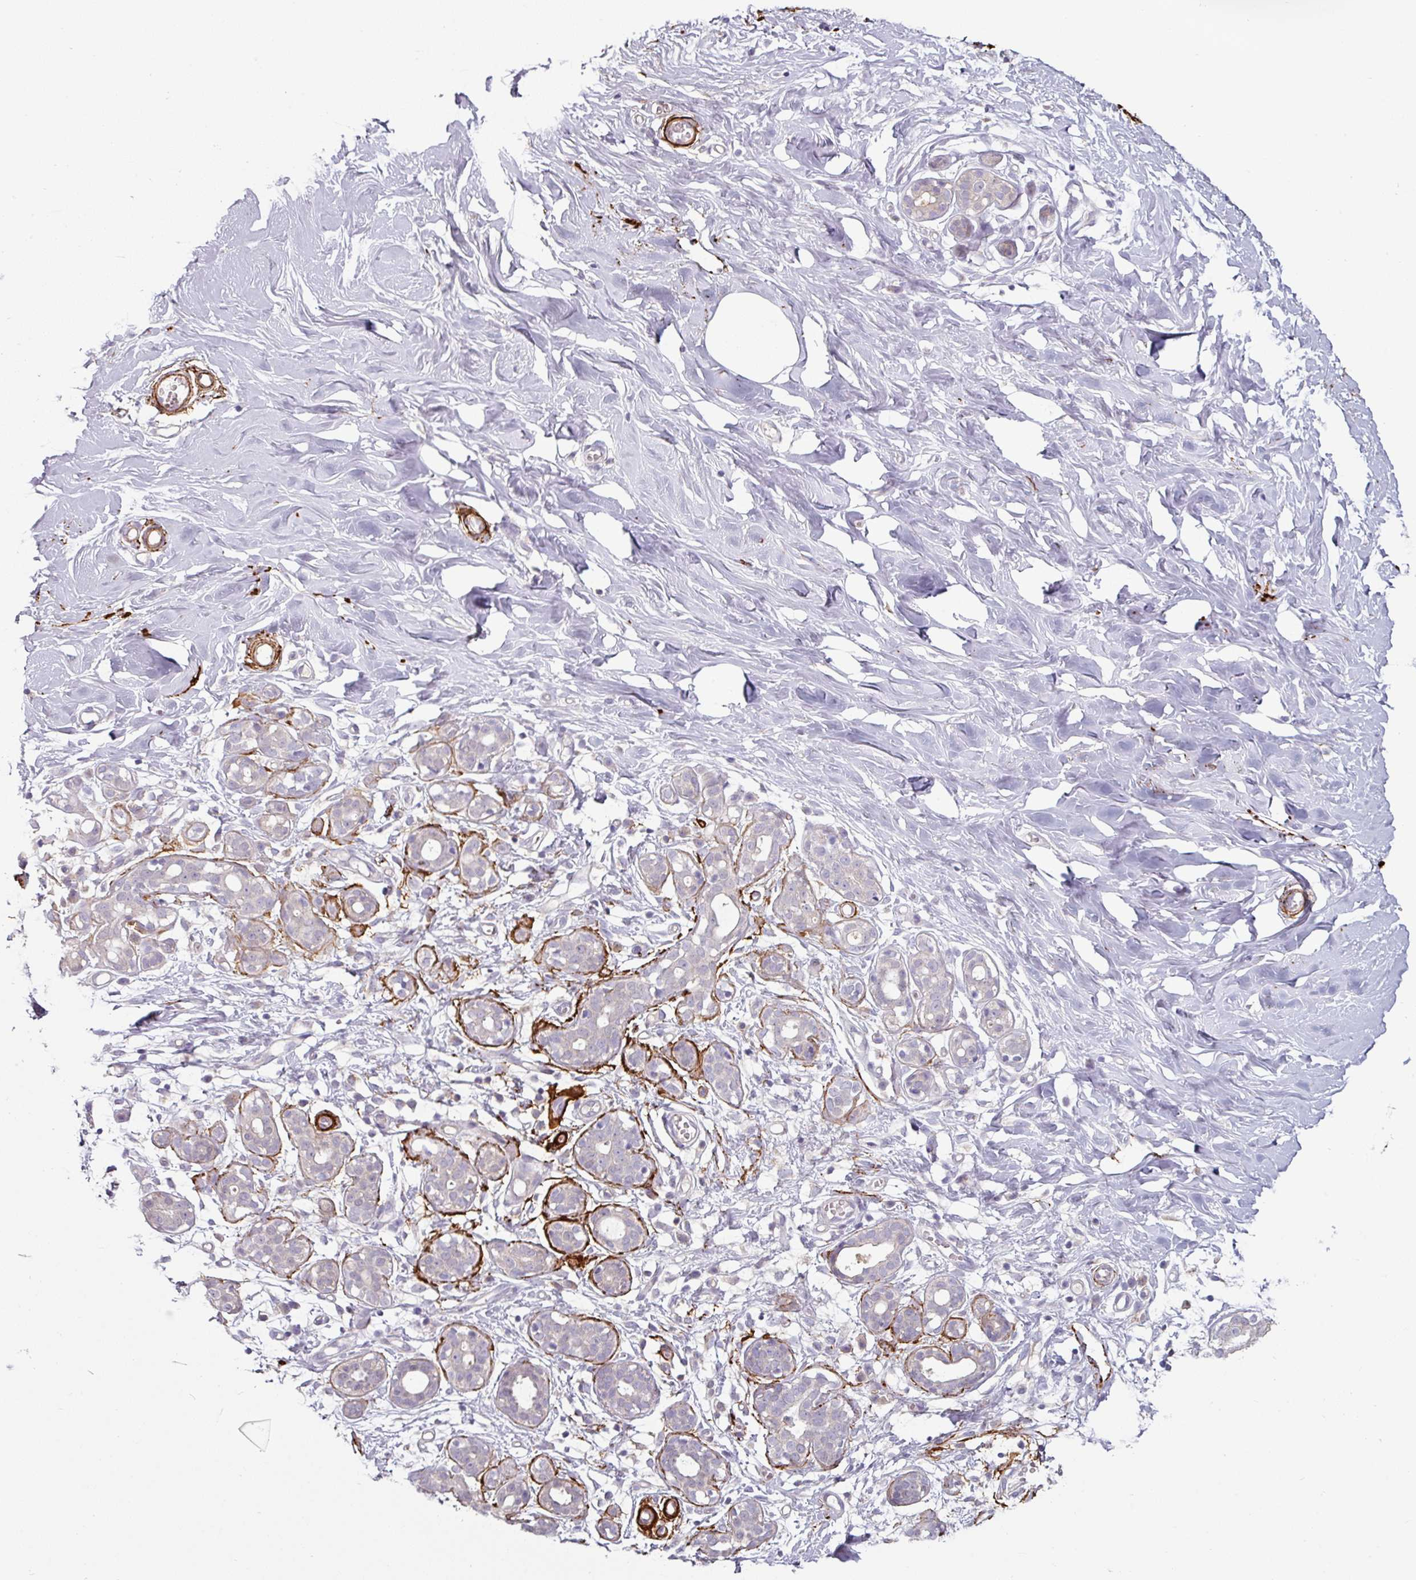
{"staining": {"intensity": "negative", "quantity": "none", "location": "none"}, "tissue": "breast", "cell_type": "Adipocytes", "image_type": "normal", "snomed": [{"axis": "morphology", "description": "Normal tissue, NOS"}, {"axis": "topography", "description": "Breast"}], "caption": "A high-resolution micrograph shows IHC staining of benign breast, which exhibits no significant expression in adipocytes.", "gene": "MTMR14", "patient": {"sex": "female", "age": 27}}